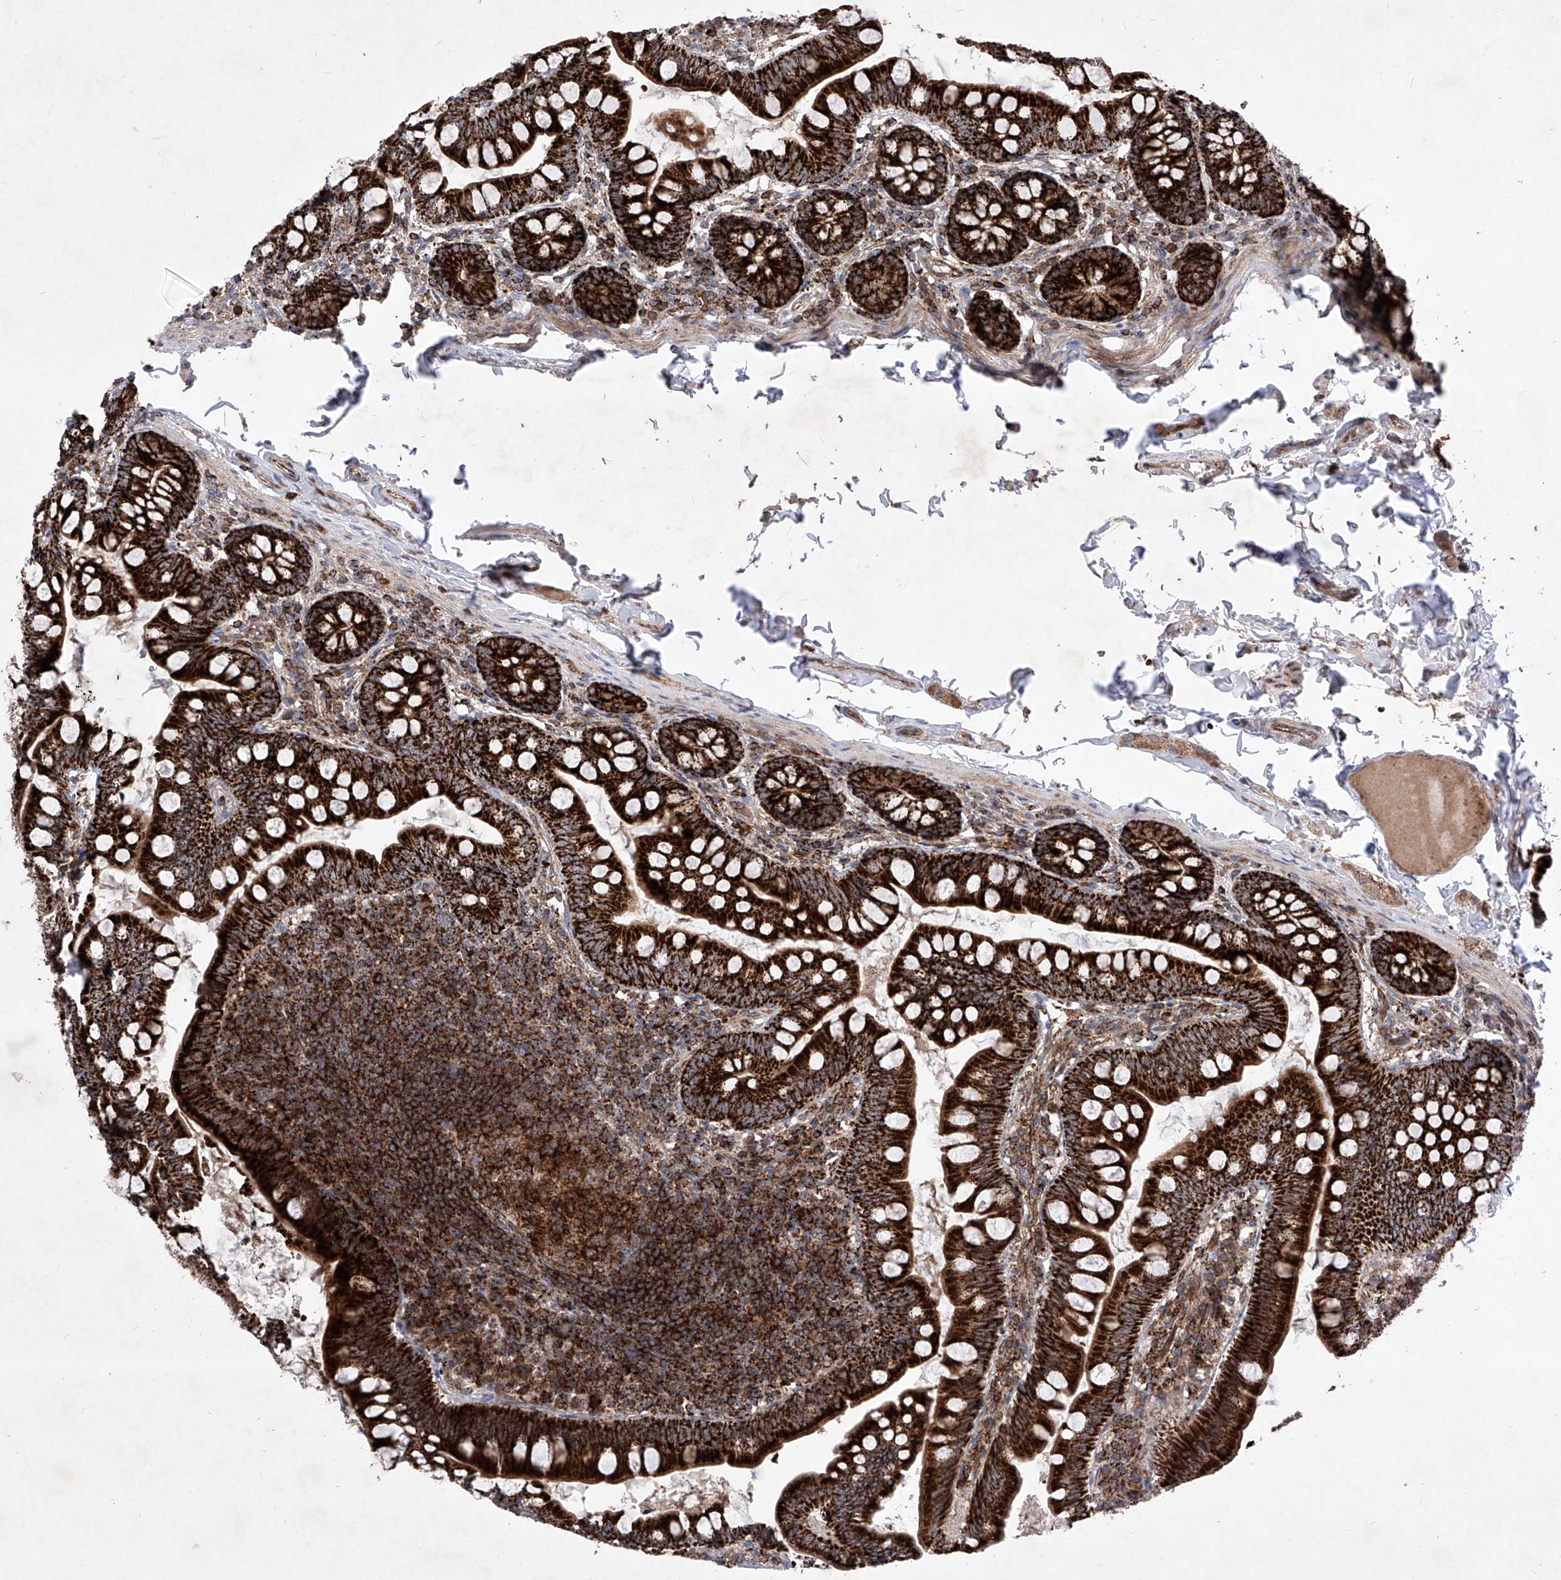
{"staining": {"intensity": "strong", "quantity": ">75%", "location": "cytoplasmic/membranous"}, "tissue": "small intestine", "cell_type": "Glandular cells", "image_type": "normal", "snomed": [{"axis": "morphology", "description": "Normal tissue, NOS"}, {"axis": "topography", "description": "Small intestine"}], "caption": "Small intestine stained with a protein marker demonstrates strong staining in glandular cells.", "gene": "SEMA6A", "patient": {"sex": "male", "age": 7}}